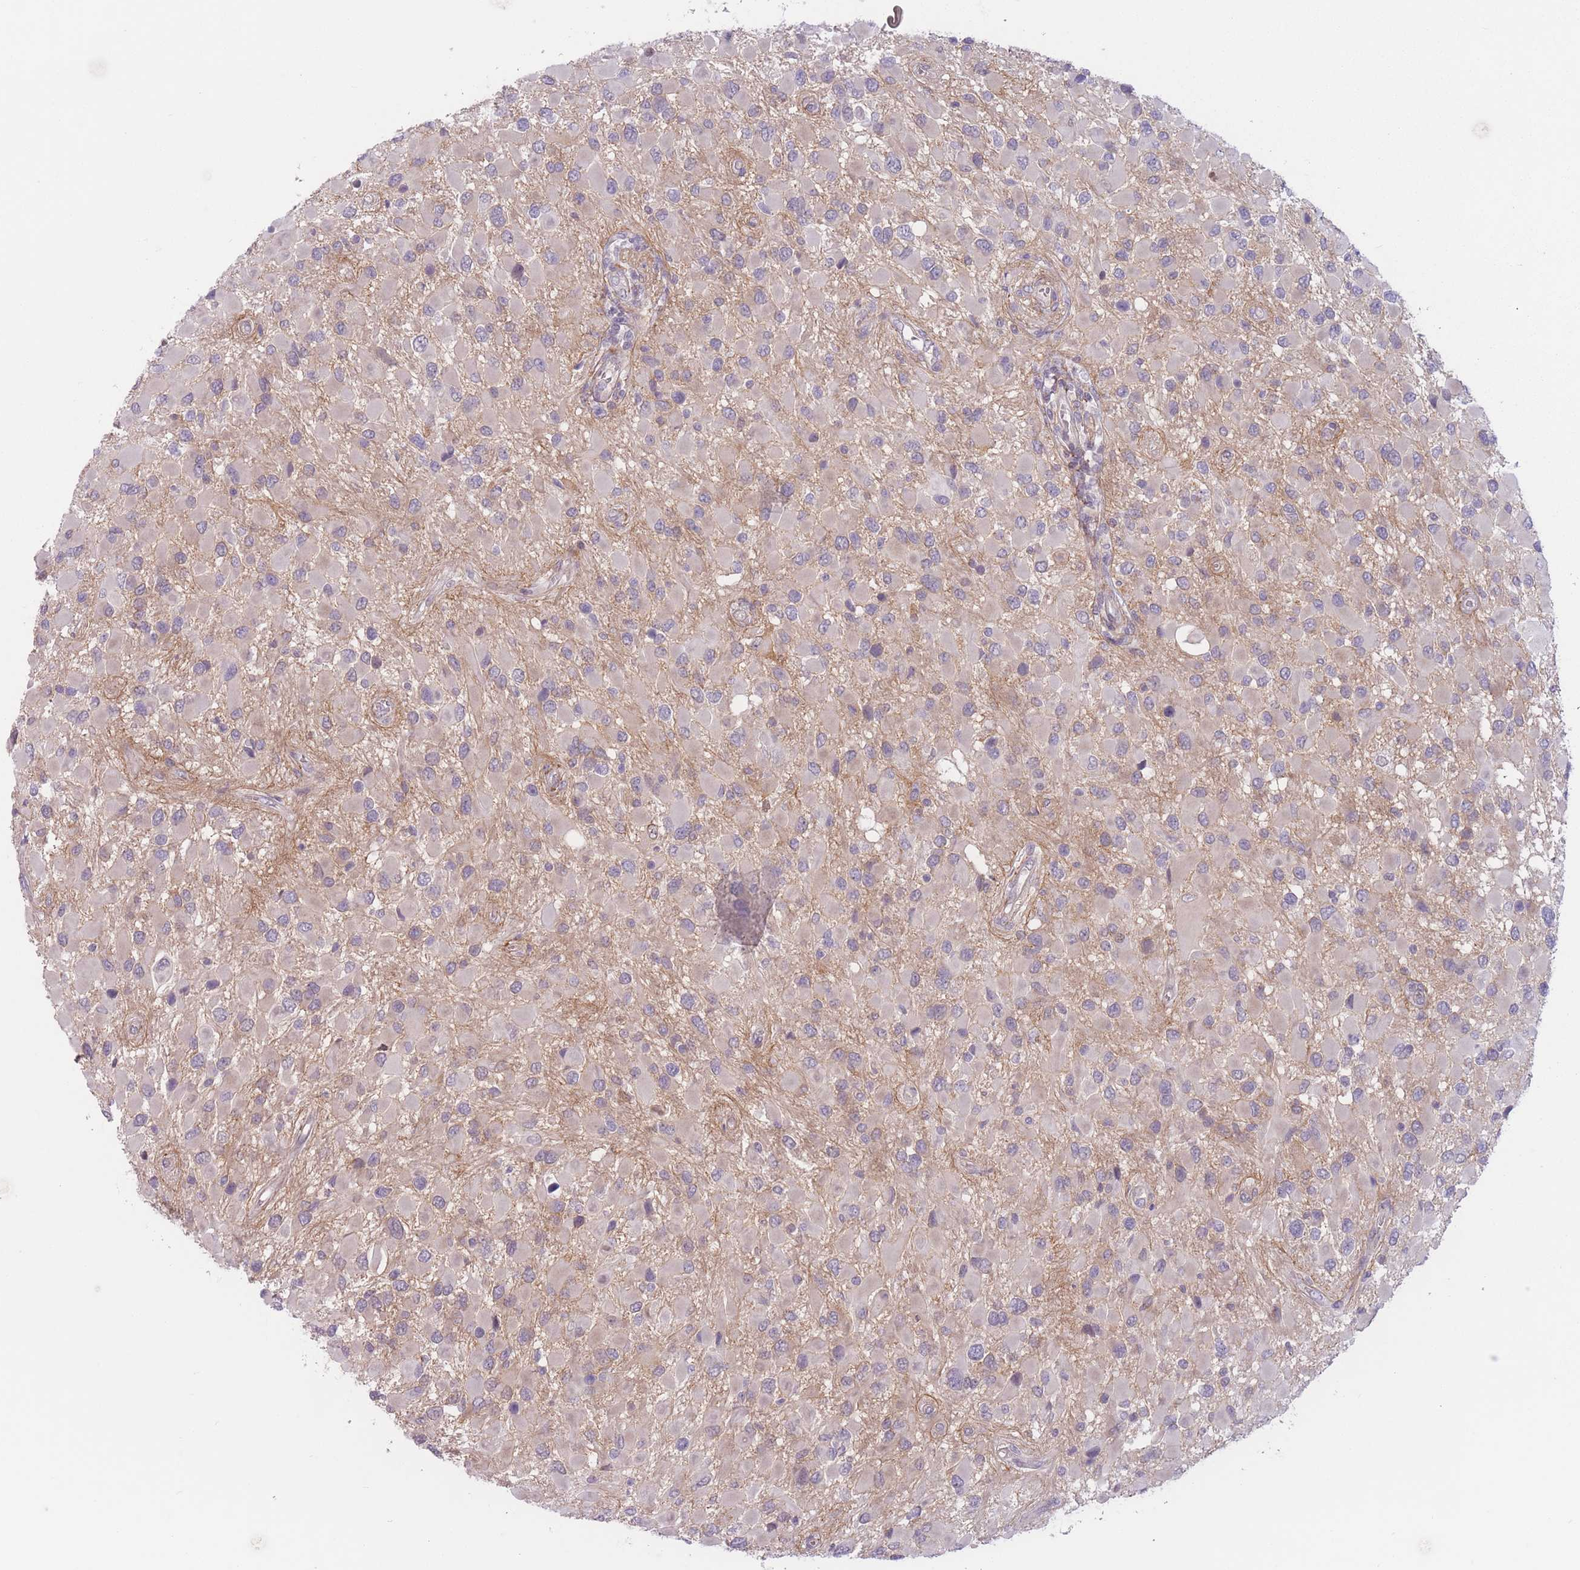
{"staining": {"intensity": "weak", "quantity": "25%-75%", "location": "cytoplasmic/membranous"}, "tissue": "glioma", "cell_type": "Tumor cells", "image_type": "cancer", "snomed": [{"axis": "morphology", "description": "Glioma, malignant, High grade"}, {"axis": "topography", "description": "Brain"}], "caption": "High-magnification brightfield microscopy of high-grade glioma (malignant) stained with DAB (brown) and counterstained with hematoxylin (blue). tumor cells exhibit weak cytoplasmic/membranous expression is seen in approximately25%-75% of cells.", "gene": "ZNF439", "patient": {"sex": "male", "age": 53}}